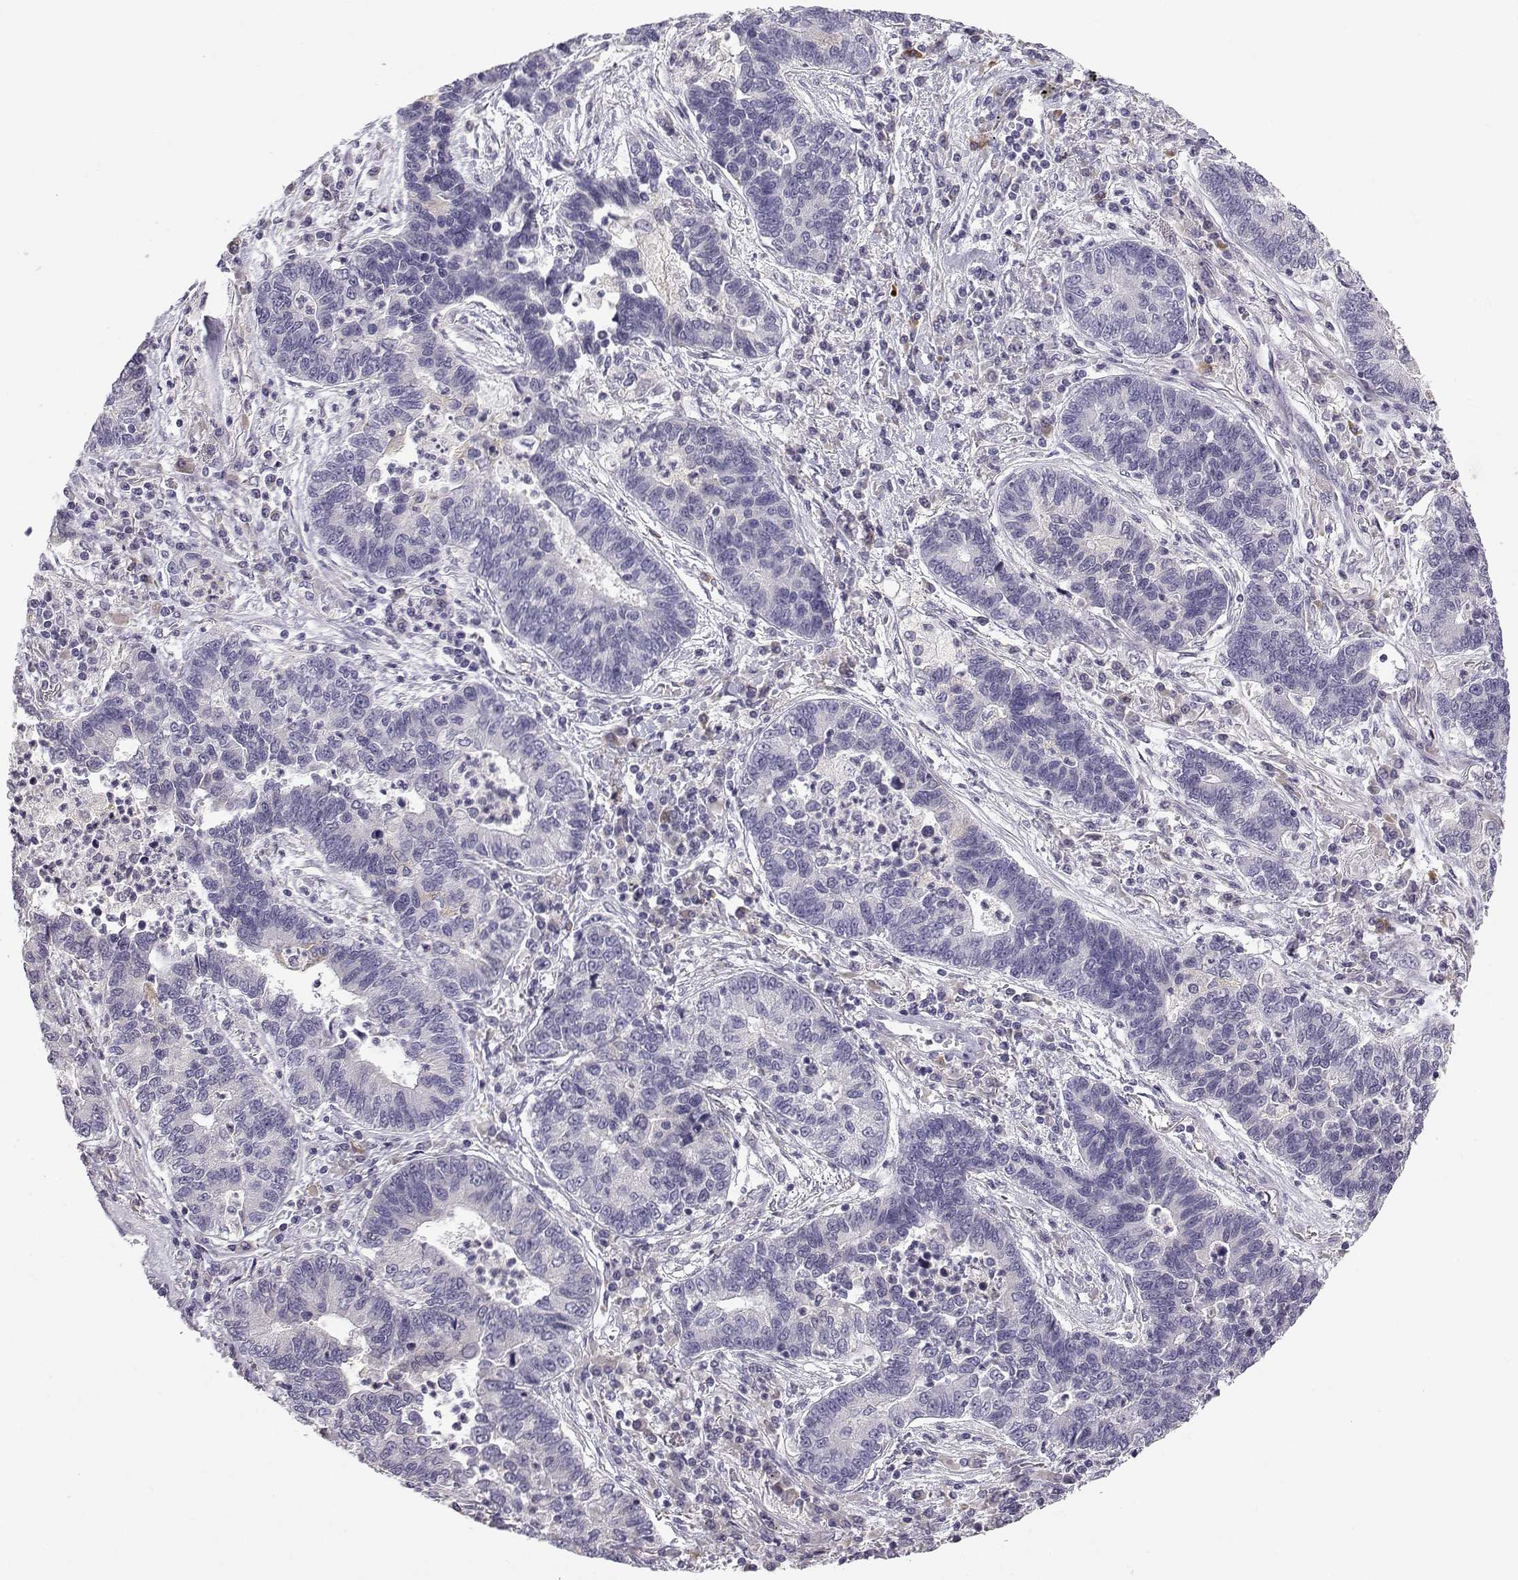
{"staining": {"intensity": "negative", "quantity": "none", "location": "none"}, "tissue": "lung cancer", "cell_type": "Tumor cells", "image_type": "cancer", "snomed": [{"axis": "morphology", "description": "Adenocarcinoma, NOS"}, {"axis": "topography", "description": "Lung"}], "caption": "Immunohistochemical staining of human adenocarcinoma (lung) shows no significant staining in tumor cells.", "gene": "ACSL6", "patient": {"sex": "female", "age": 57}}